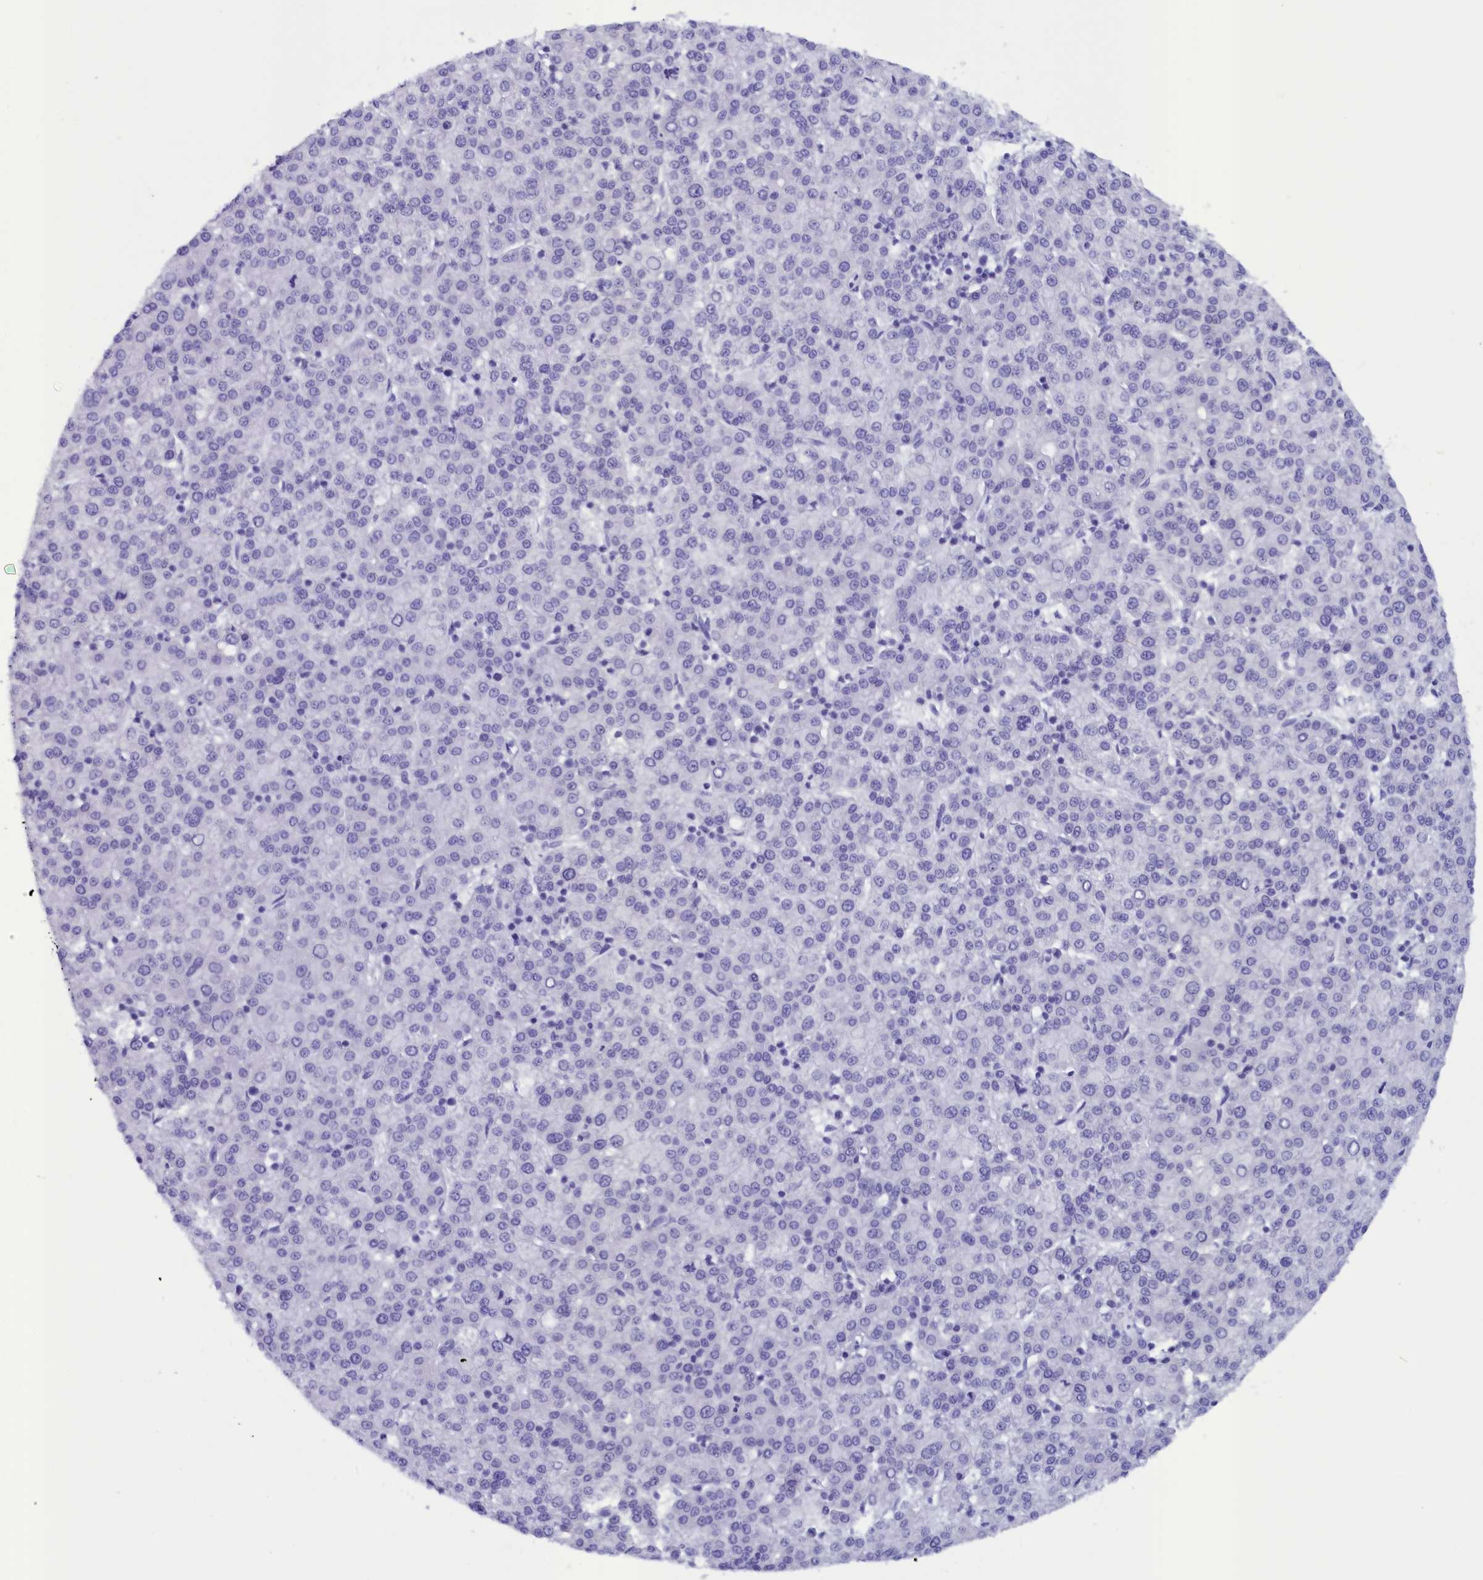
{"staining": {"intensity": "negative", "quantity": "none", "location": "none"}, "tissue": "liver cancer", "cell_type": "Tumor cells", "image_type": "cancer", "snomed": [{"axis": "morphology", "description": "Carcinoma, Hepatocellular, NOS"}, {"axis": "topography", "description": "Liver"}], "caption": "The histopathology image exhibits no significant positivity in tumor cells of liver cancer (hepatocellular carcinoma).", "gene": "ANKRD2", "patient": {"sex": "female", "age": 58}}